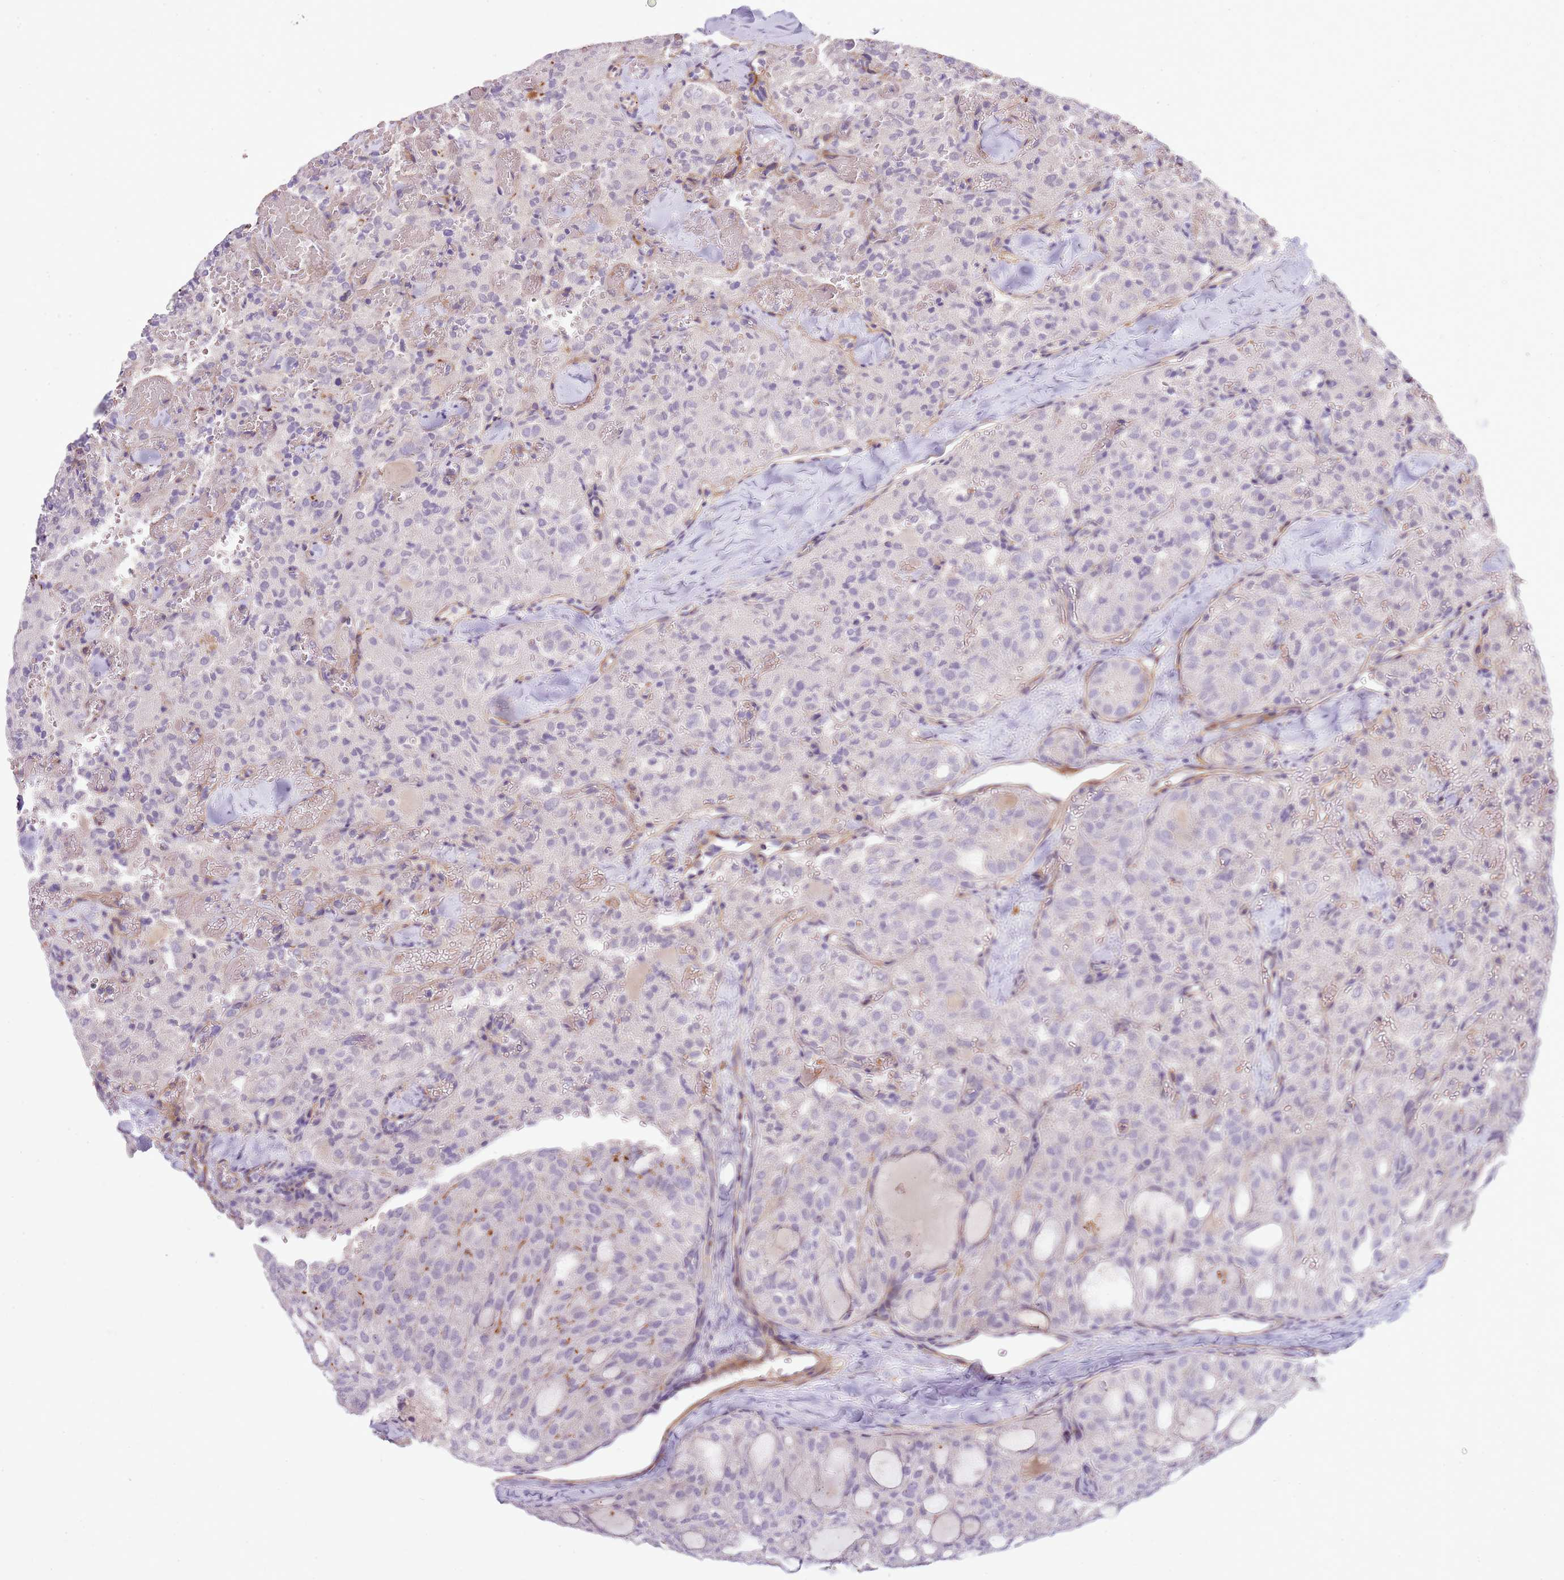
{"staining": {"intensity": "negative", "quantity": "none", "location": "none"}, "tissue": "thyroid cancer", "cell_type": "Tumor cells", "image_type": "cancer", "snomed": [{"axis": "morphology", "description": "Follicular adenoma carcinoma, NOS"}, {"axis": "topography", "description": "Thyroid gland"}], "caption": "Tumor cells are negative for brown protein staining in thyroid cancer.", "gene": "TINAGL1", "patient": {"sex": "male", "age": 75}}